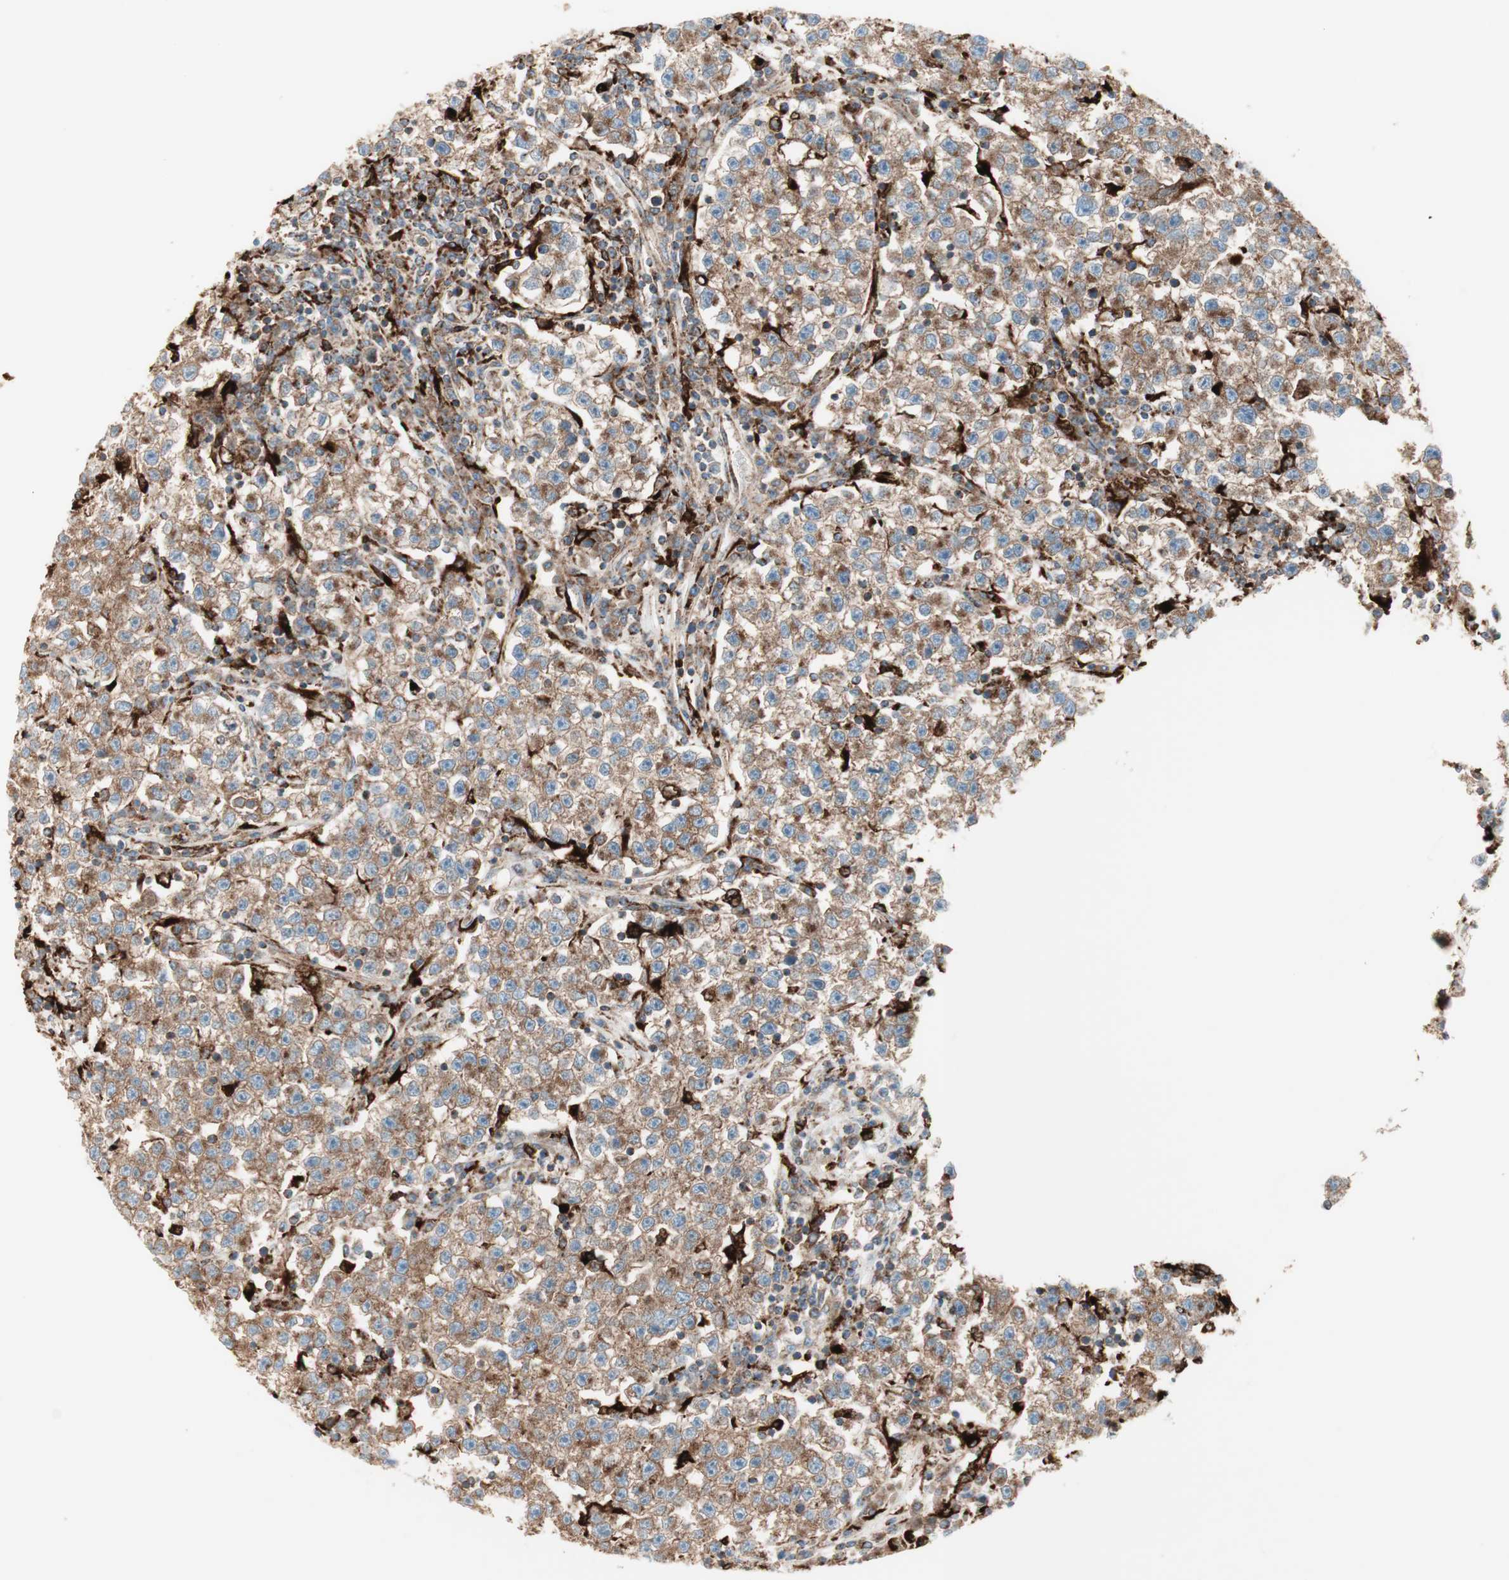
{"staining": {"intensity": "weak", "quantity": ">75%", "location": "cytoplasmic/membranous"}, "tissue": "testis cancer", "cell_type": "Tumor cells", "image_type": "cancer", "snomed": [{"axis": "morphology", "description": "Seminoma, NOS"}, {"axis": "topography", "description": "Testis"}], "caption": "A low amount of weak cytoplasmic/membranous positivity is present in approximately >75% of tumor cells in seminoma (testis) tissue. Using DAB (3,3'-diaminobenzidine) (brown) and hematoxylin (blue) stains, captured at high magnification using brightfield microscopy.", "gene": "ATP6V1G1", "patient": {"sex": "male", "age": 22}}